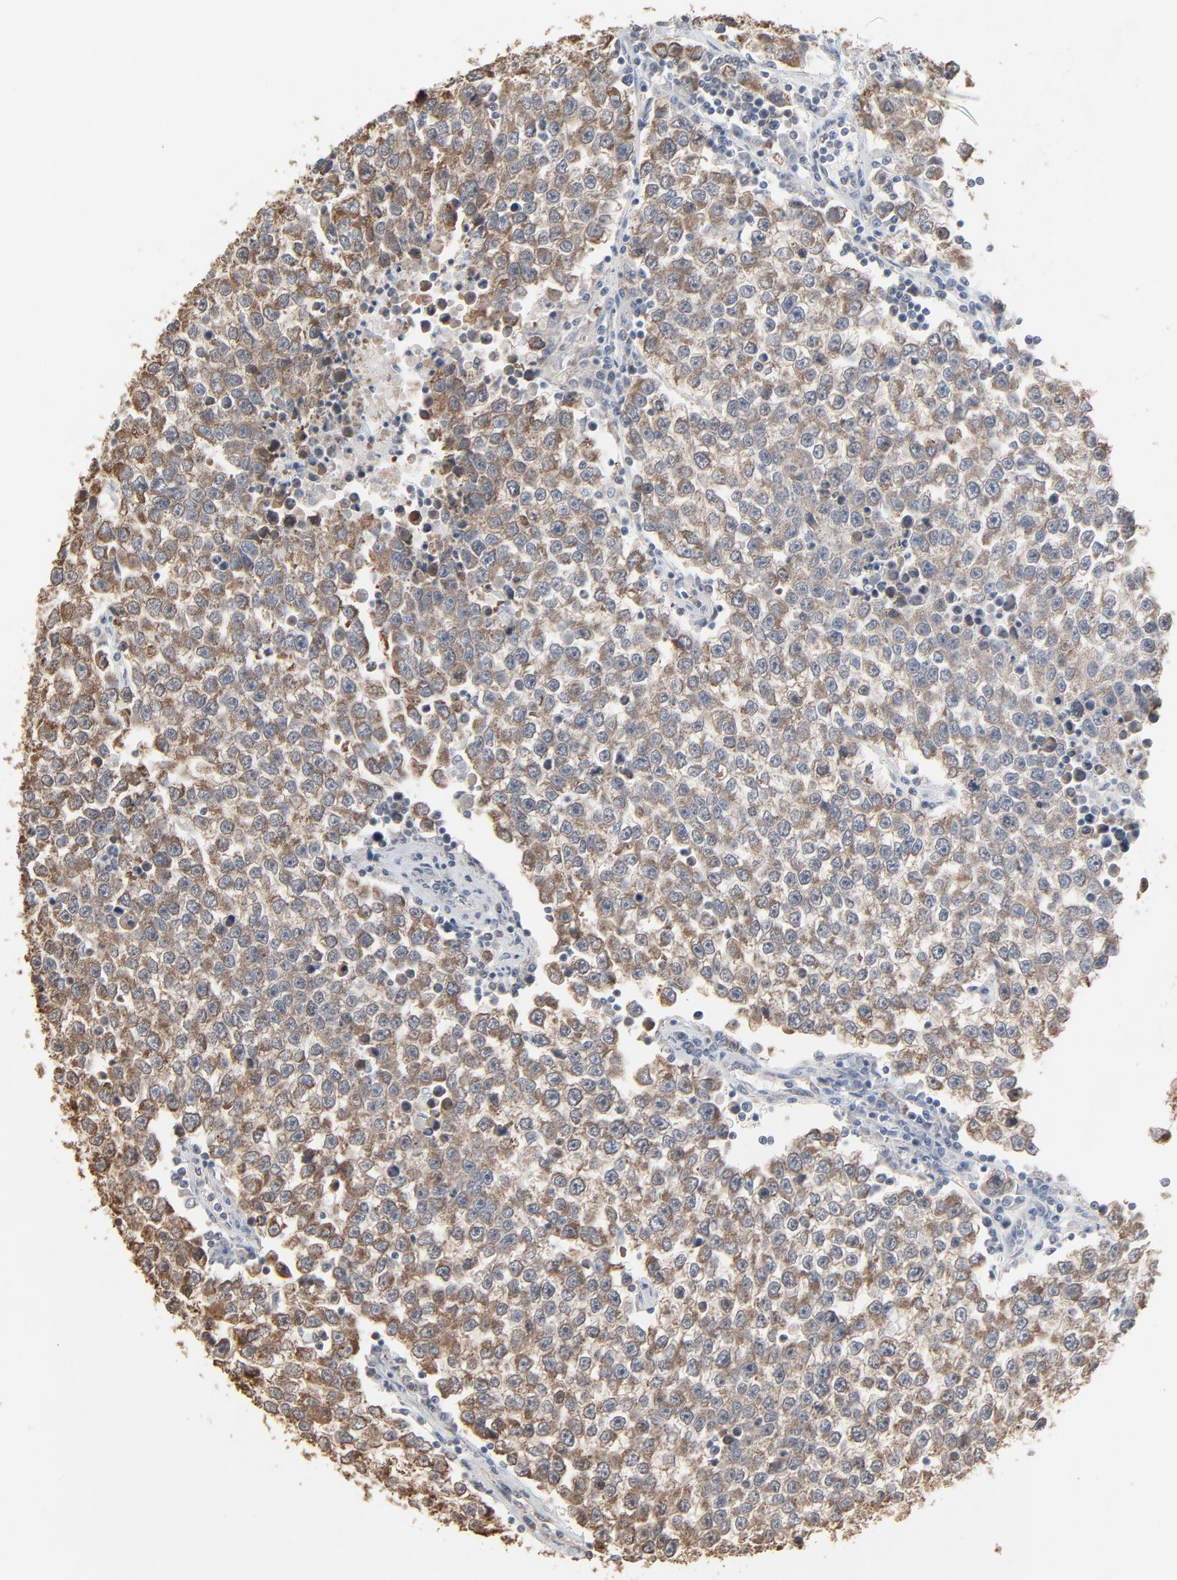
{"staining": {"intensity": "moderate", "quantity": ">75%", "location": "cytoplasmic/membranous"}, "tissue": "testis cancer", "cell_type": "Tumor cells", "image_type": "cancer", "snomed": [{"axis": "morphology", "description": "Seminoma, NOS"}, {"axis": "topography", "description": "Testis"}], "caption": "Brown immunohistochemical staining in human testis seminoma demonstrates moderate cytoplasmic/membranous staining in about >75% of tumor cells.", "gene": "CCT5", "patient": {"sex": "male", "age": 36}}